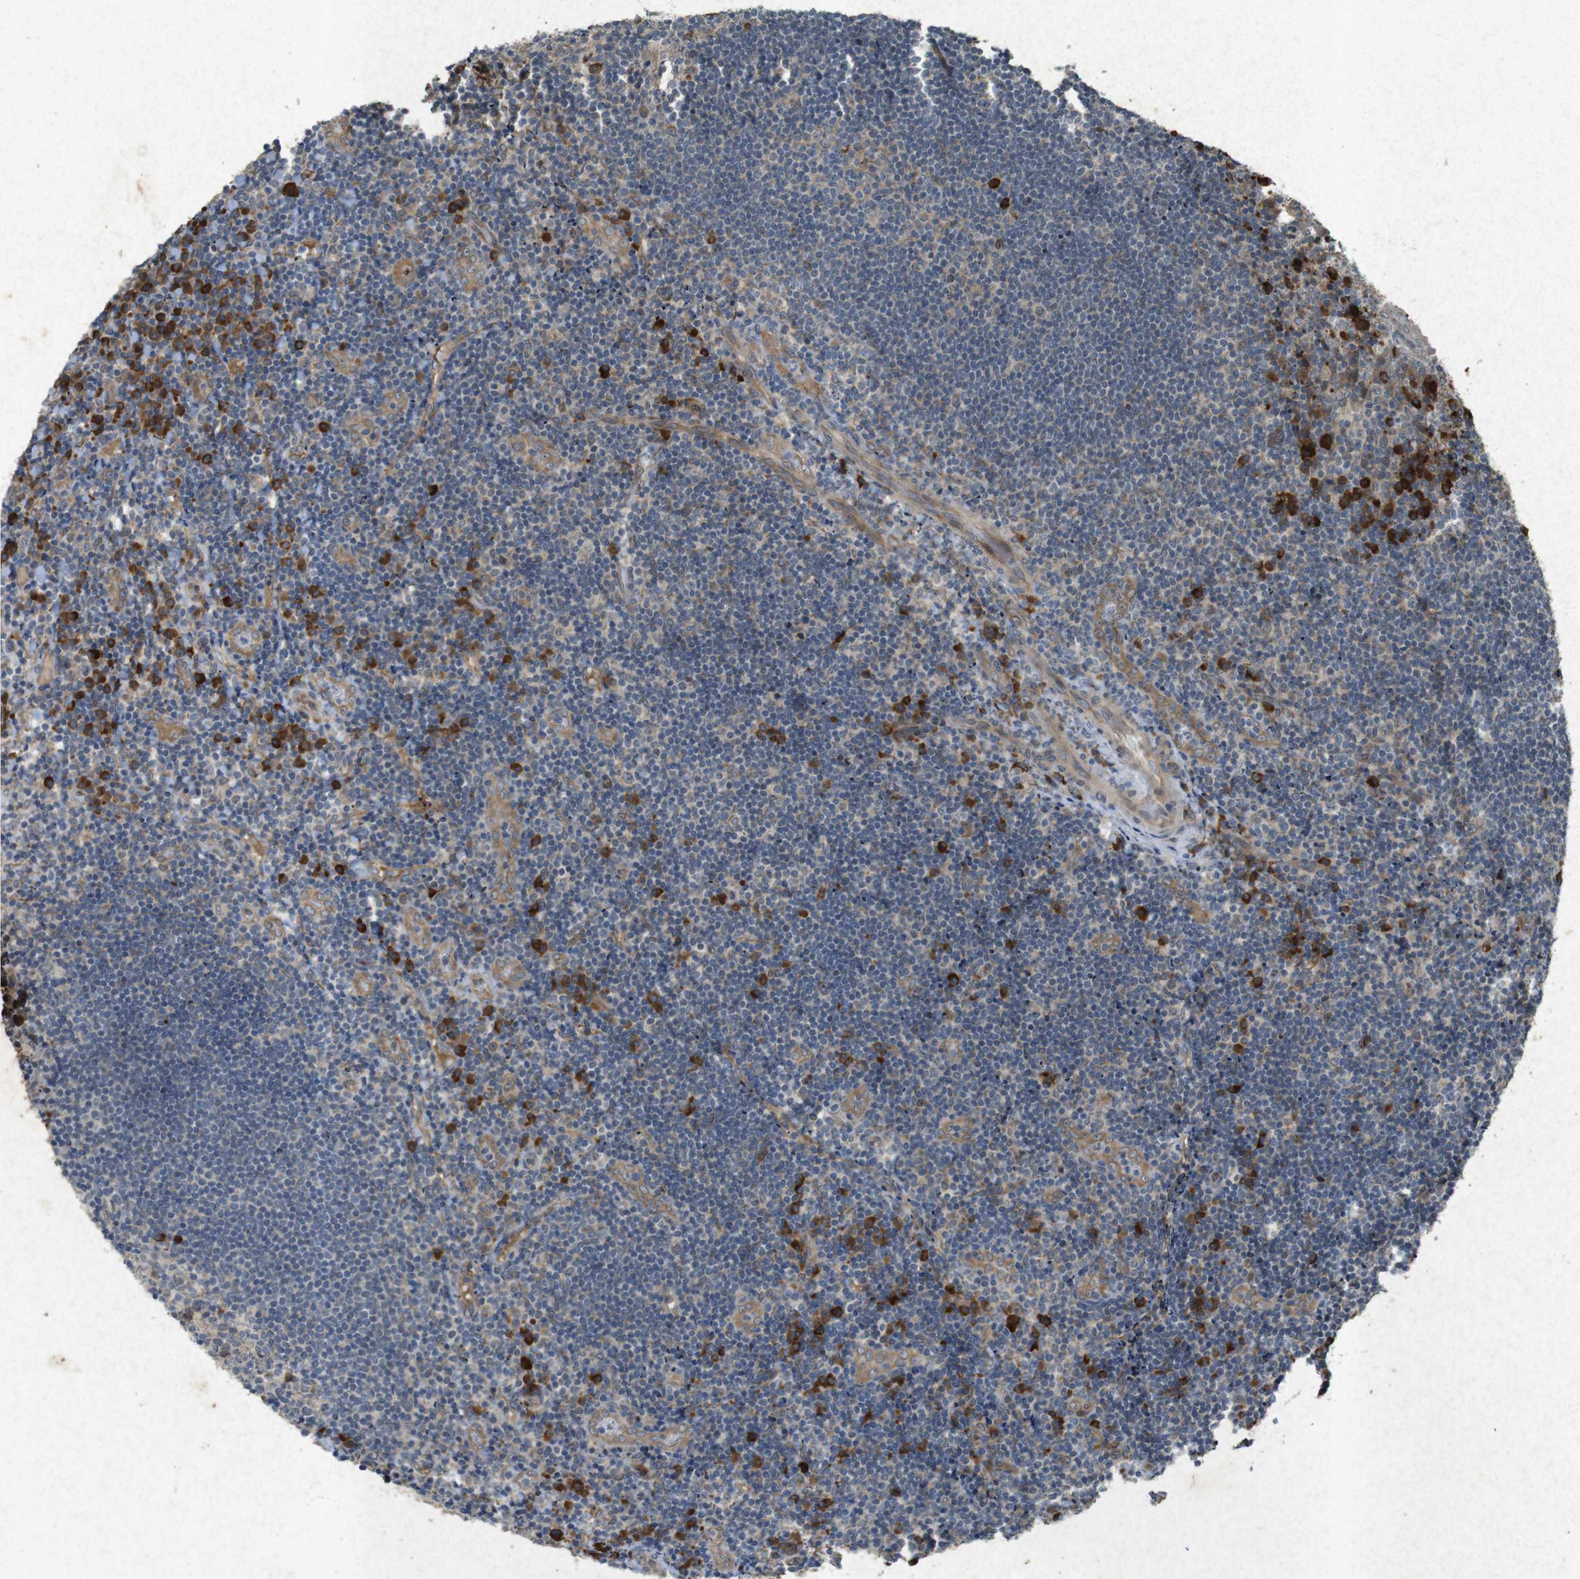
{"staining": {"intensity": "weak", "quantity": "25%-75%", "location": "cytoplasmic/membranous"}, "tissue": "lymphoma", "cell_type": "Tumor cells", "image_type": "cancer", "snomed": [{"axis": "morphology", "description": "Malignant lymphoma, non-Hodgkin's type, High grade"}, {"axis": "topography", "description": "Tonsil"}], "caption": "IHC (DAB (3,3'-diaminobenzidine)) staining of lymphoma reveals weak cytoplasmic/membranous protein positivity in approximately 25%-75% of tumor cells.", "gene": "FLCN", "patient": {"sex": "female", "age": 36}}